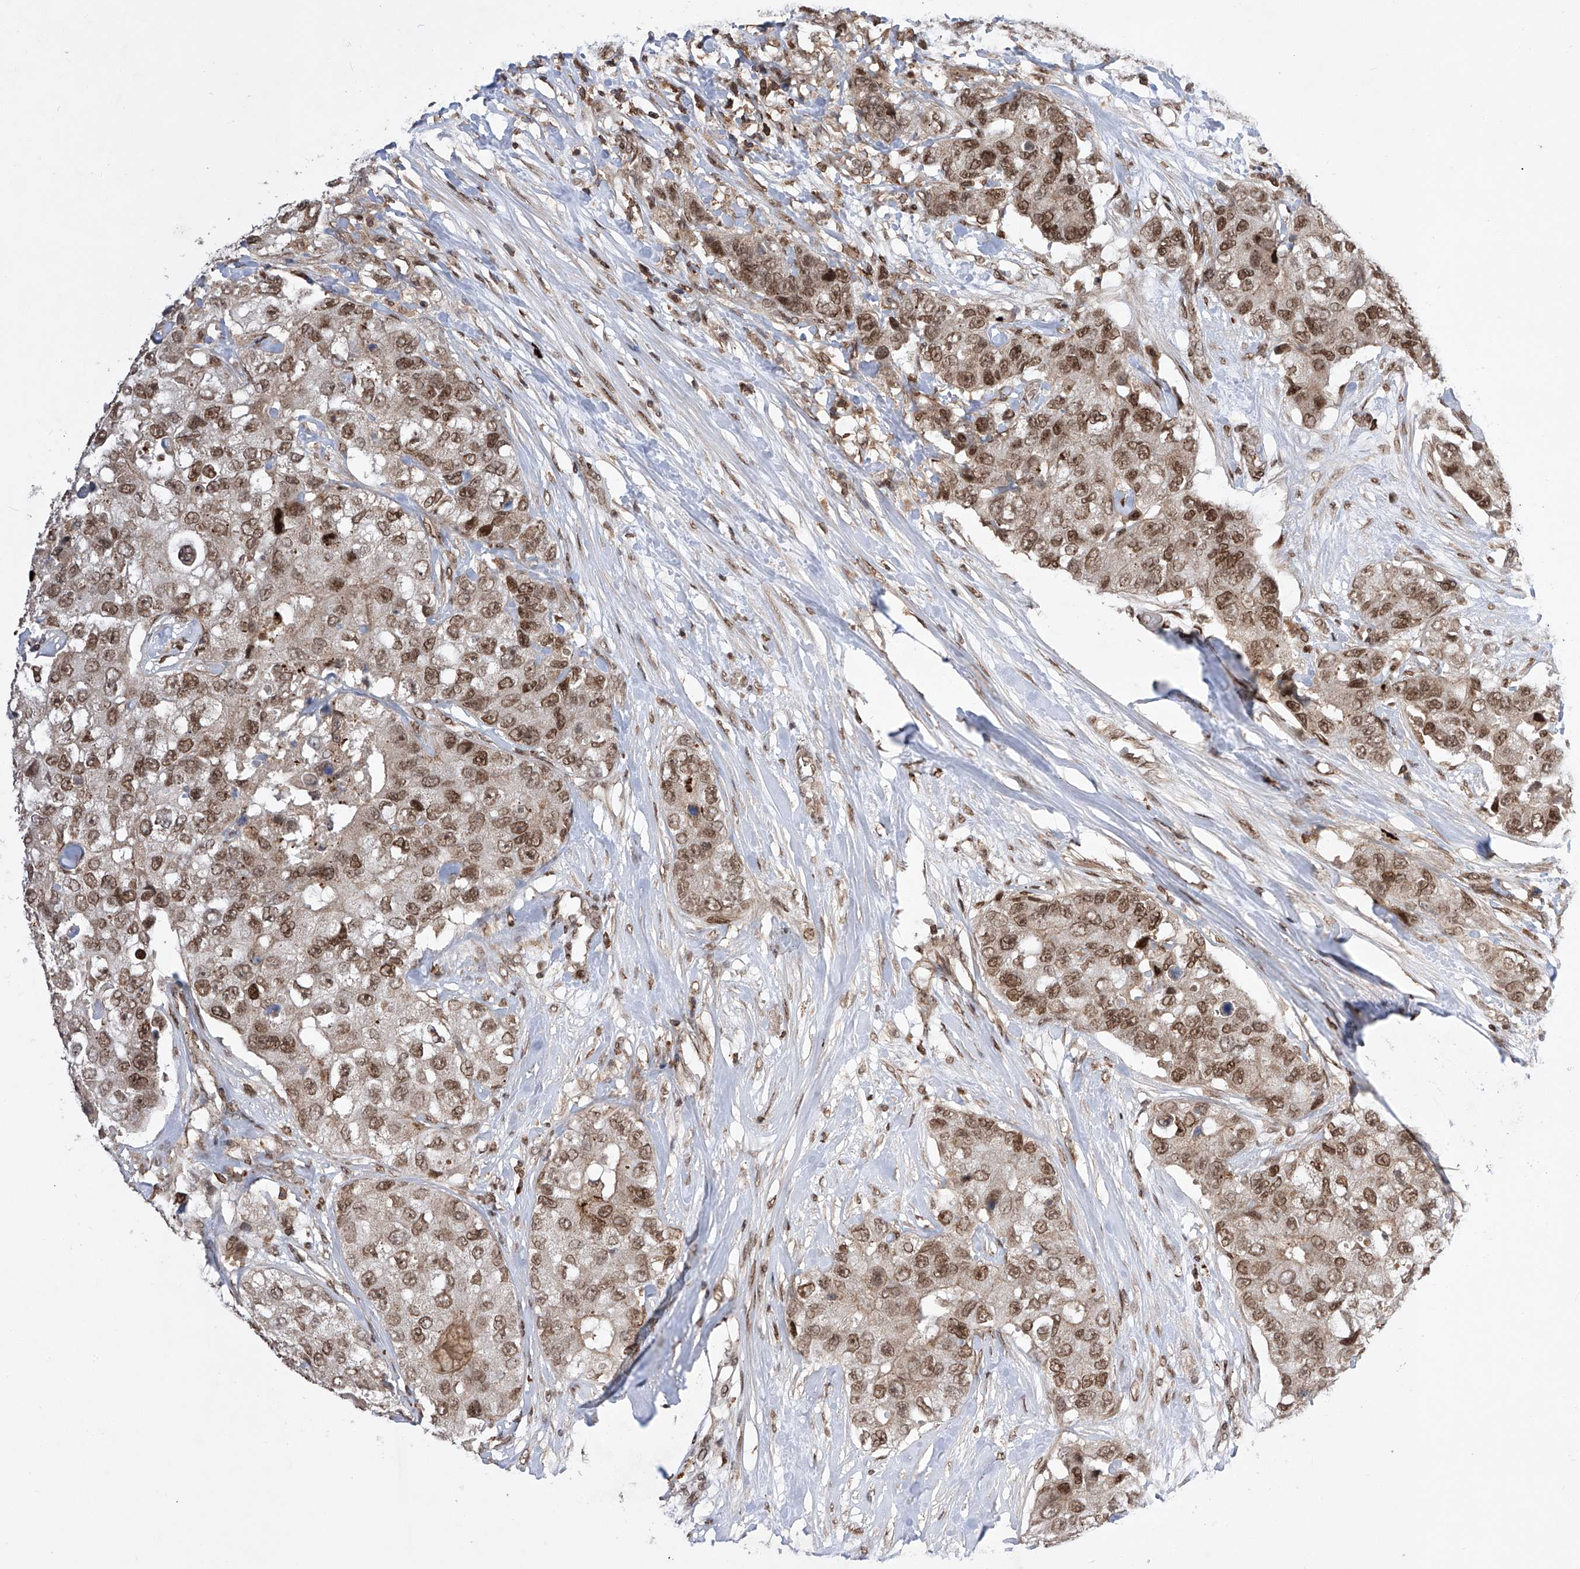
{"staining": {"intensity": "moderate", "quantity": ">75%", "location": "nuclear"}, "tissue": "breast cancer", "cell_type": "Tumor cells", "image_type": "cancer", "snomed": [{"axis": "morphology", "description": "Duct carcinoma"}, {"axis": "topography", "description": "Breast"}], "caption": "A medium amount of moderate nuclear expression is present in about >75% of tumor cells in breast cancer tissue. (DAB IHC, brown staining for protein, blue staining for nuclei).", "gene": "ZNF280D", "patient": {"sex": "female", "age": 62}}